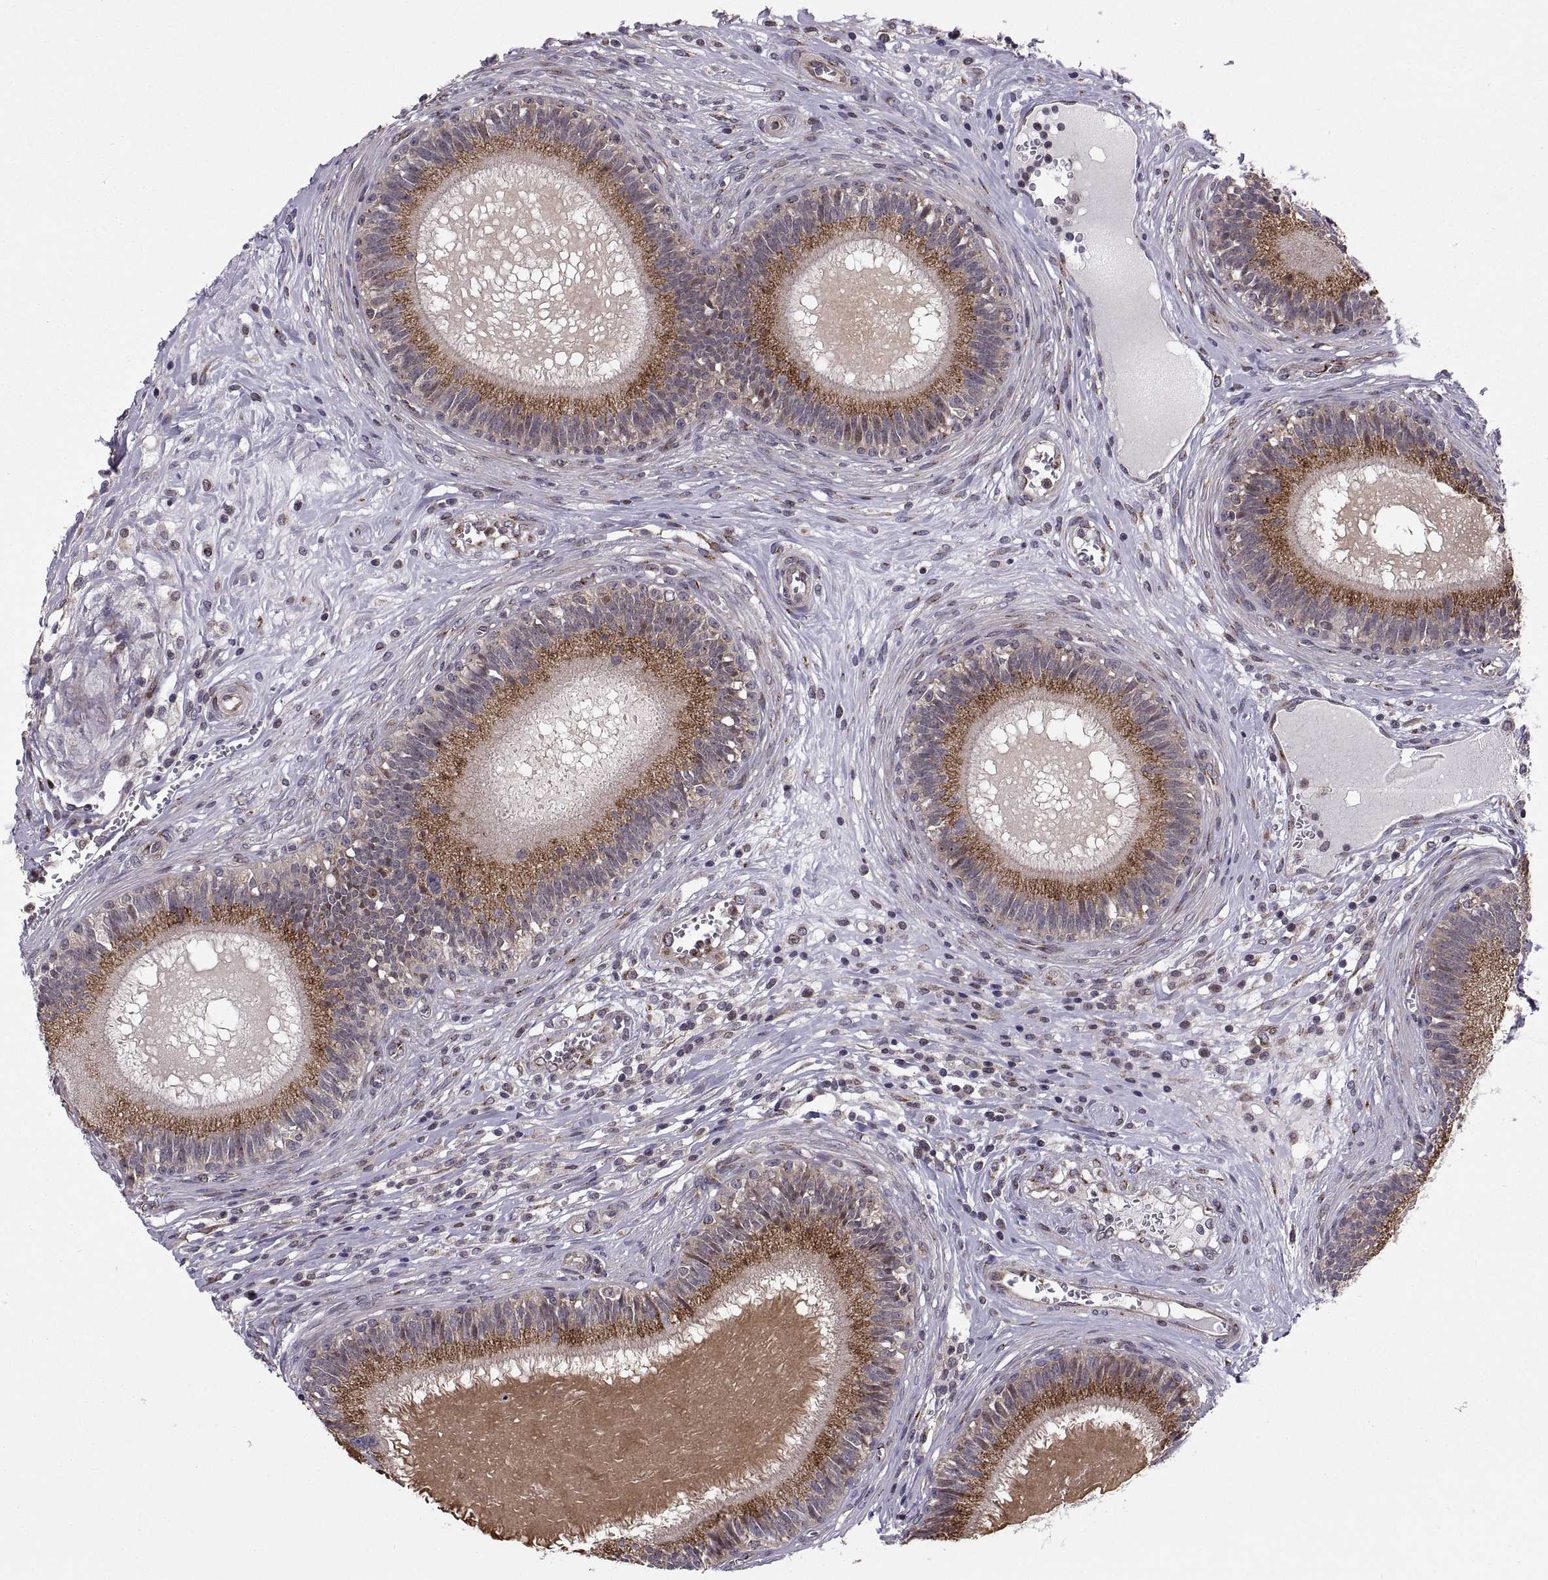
{"staining": {"intensity": "moderate", "quantity": ">75%", "location": "cytoplasmic/membranous"}, "tissue": "epididymis", "cell_type": "Glandular cells", "image_type": "normal", "snomed": [{"axis": "morphology", "description": "Normal tissue, NOS"}, {"axis": "topography", "description": "Epididymis"}], "caption": "Epididymis stained with DAB immunohistochemistry (IHC) shows medium levels of moderate cytoplasmic/membranous positivity in approximately >75% of glandular cells.", "gene": "TESC", "patient": {"sex": "male", "age": 27}}